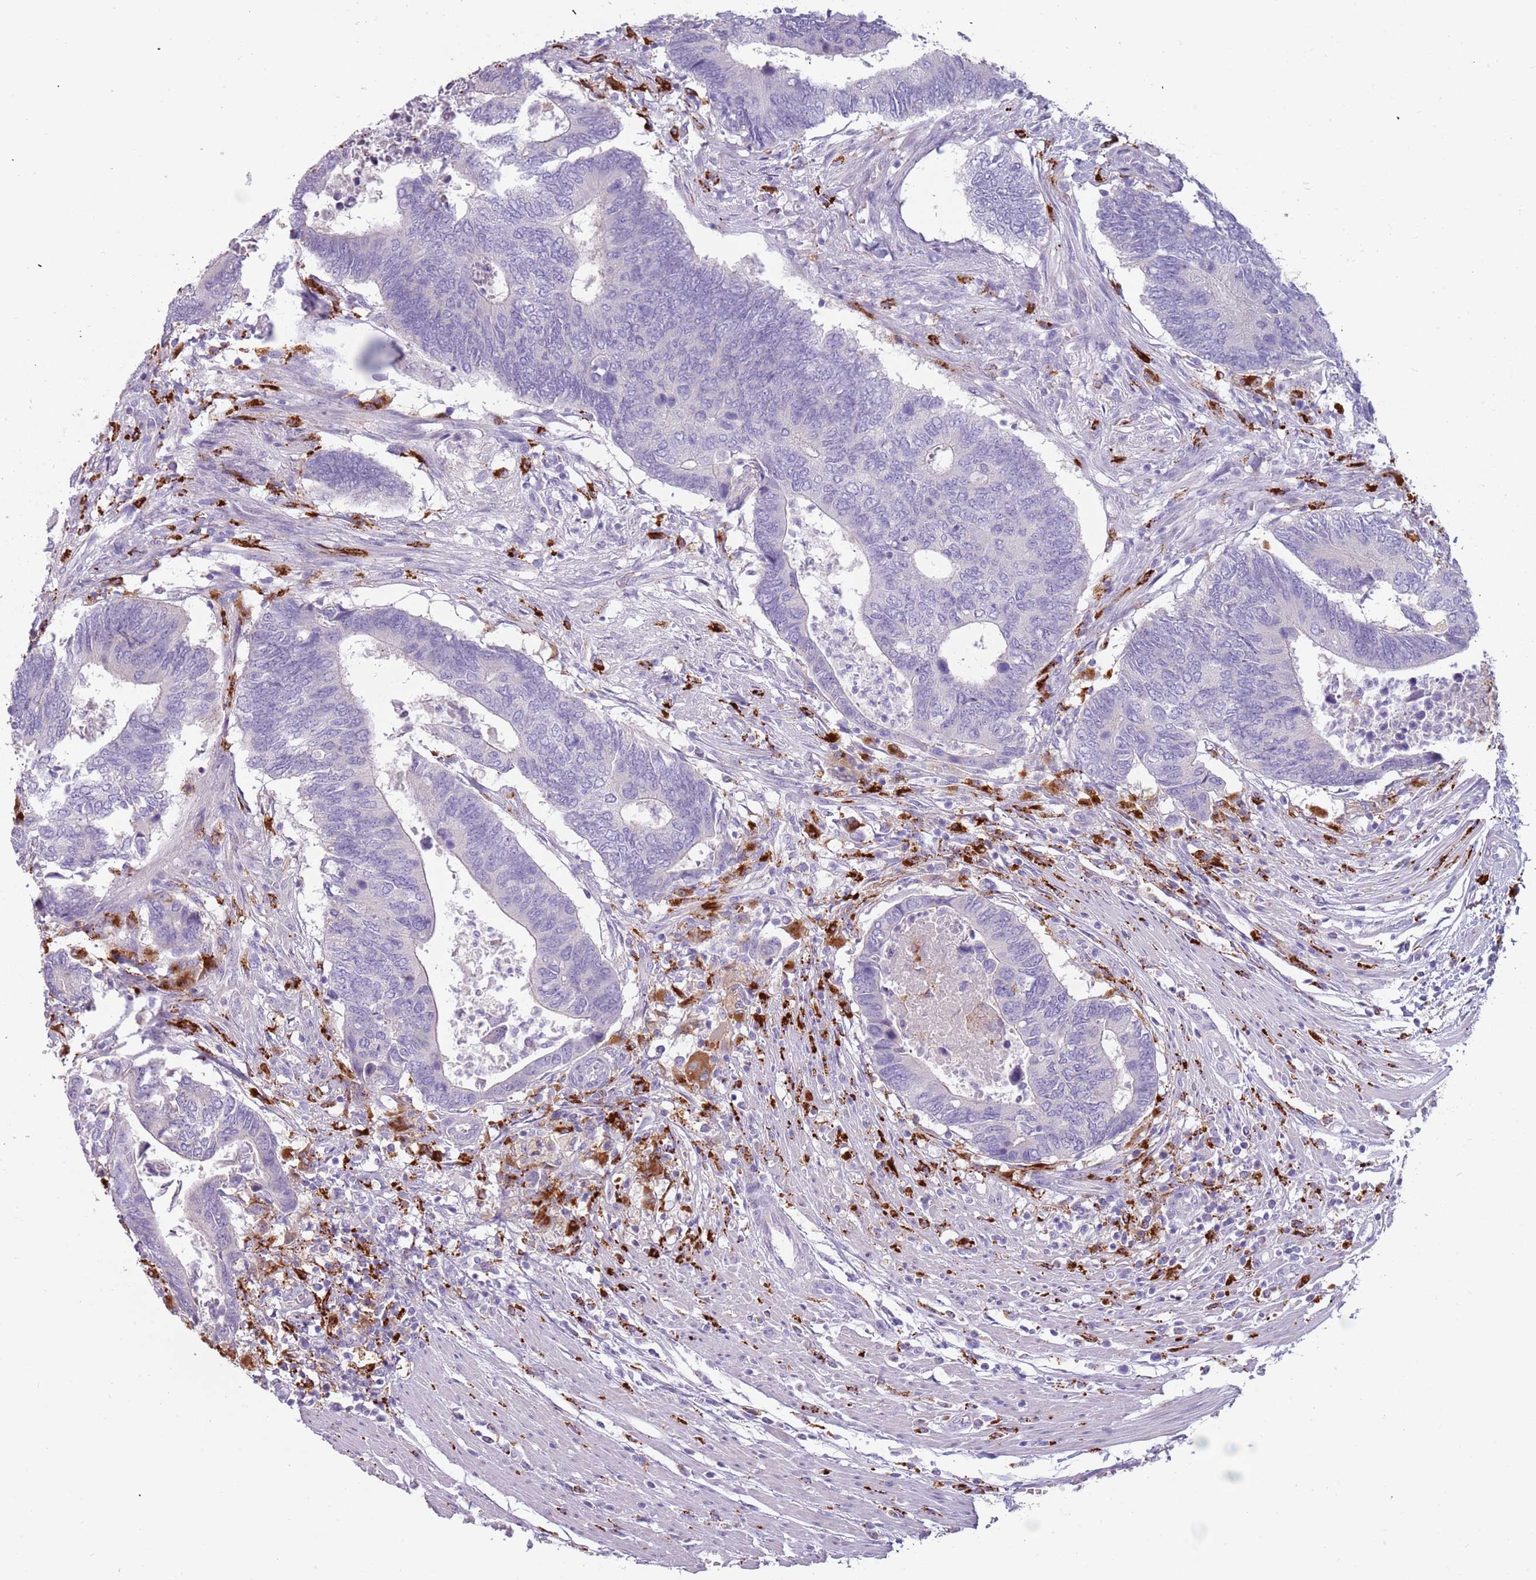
{"staining": {"intensity": "negative", "quantity": "none", "location": "none"}, "tissue": "colorectal cancer", "cell_type": "Tumor cells", "image_type": "cancer", "snomed": [{"axis": "morphology", "description": "Adenocarcinoma, NOS"}, {"axis": "topography", "description": "Colon"}], "caption": "High power microscopy image of an immunohistochemistry (IHC) histopathology image of colorectal cancer, revealing no significant expression in tumor cells.", "gene": "NWD2", "patient": {"sex": "male", "age": 87}}